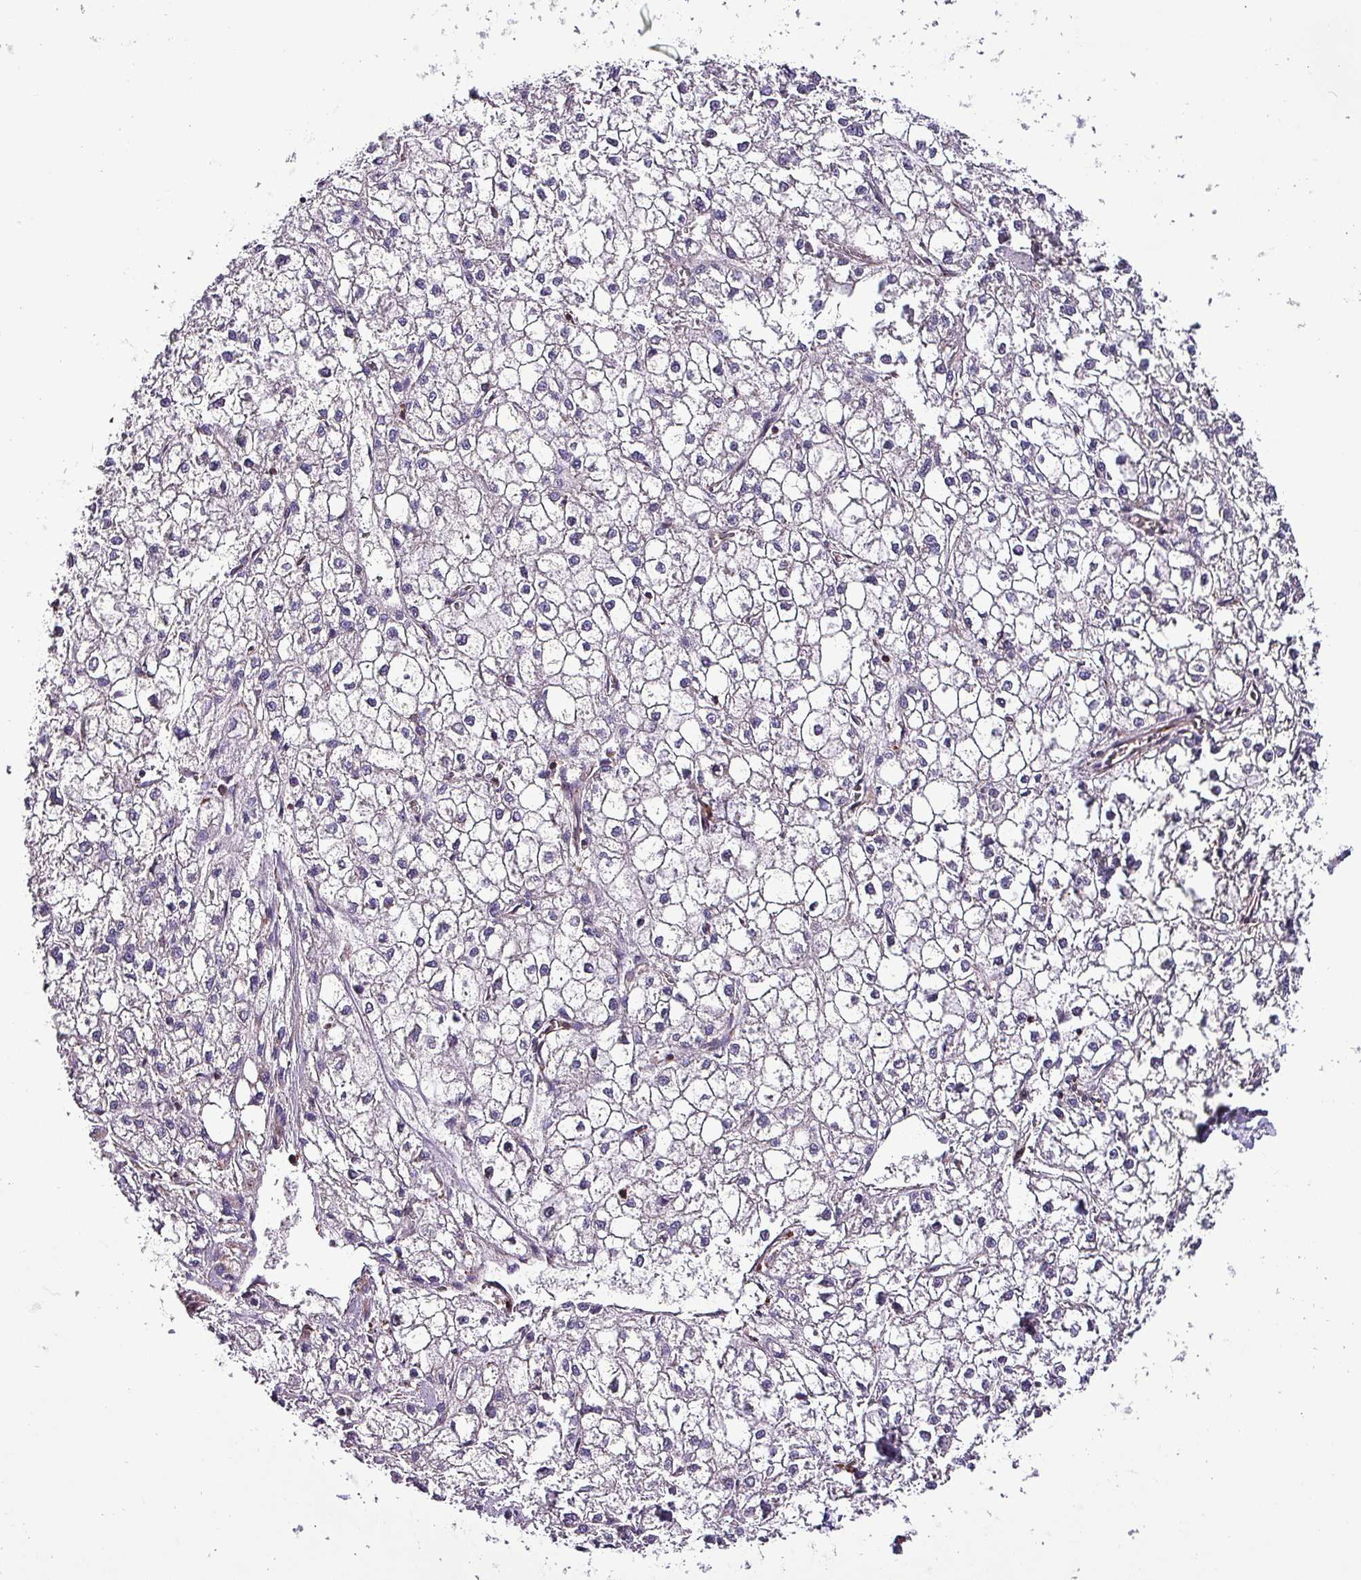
{"staining": {"intensity": "negative", "quantity": "none", "location": "none"}, "tissue": "liver cancer", "cell_type": "Tumor cells", "image_type": "cancer", "snomed": [{"axis": "morphology", "description": "Carcinoma, Hepatocellular, NOS"}, {"axis": "topography", "description": "Liver"}], "caption": "Liver cancer (hepatocellular carcinoma) stained for a protein using immunohistochemistry reveals no staining tumor cells.", "gene": "VAMP4", "patient": {"sex": "female", "age": 43}}